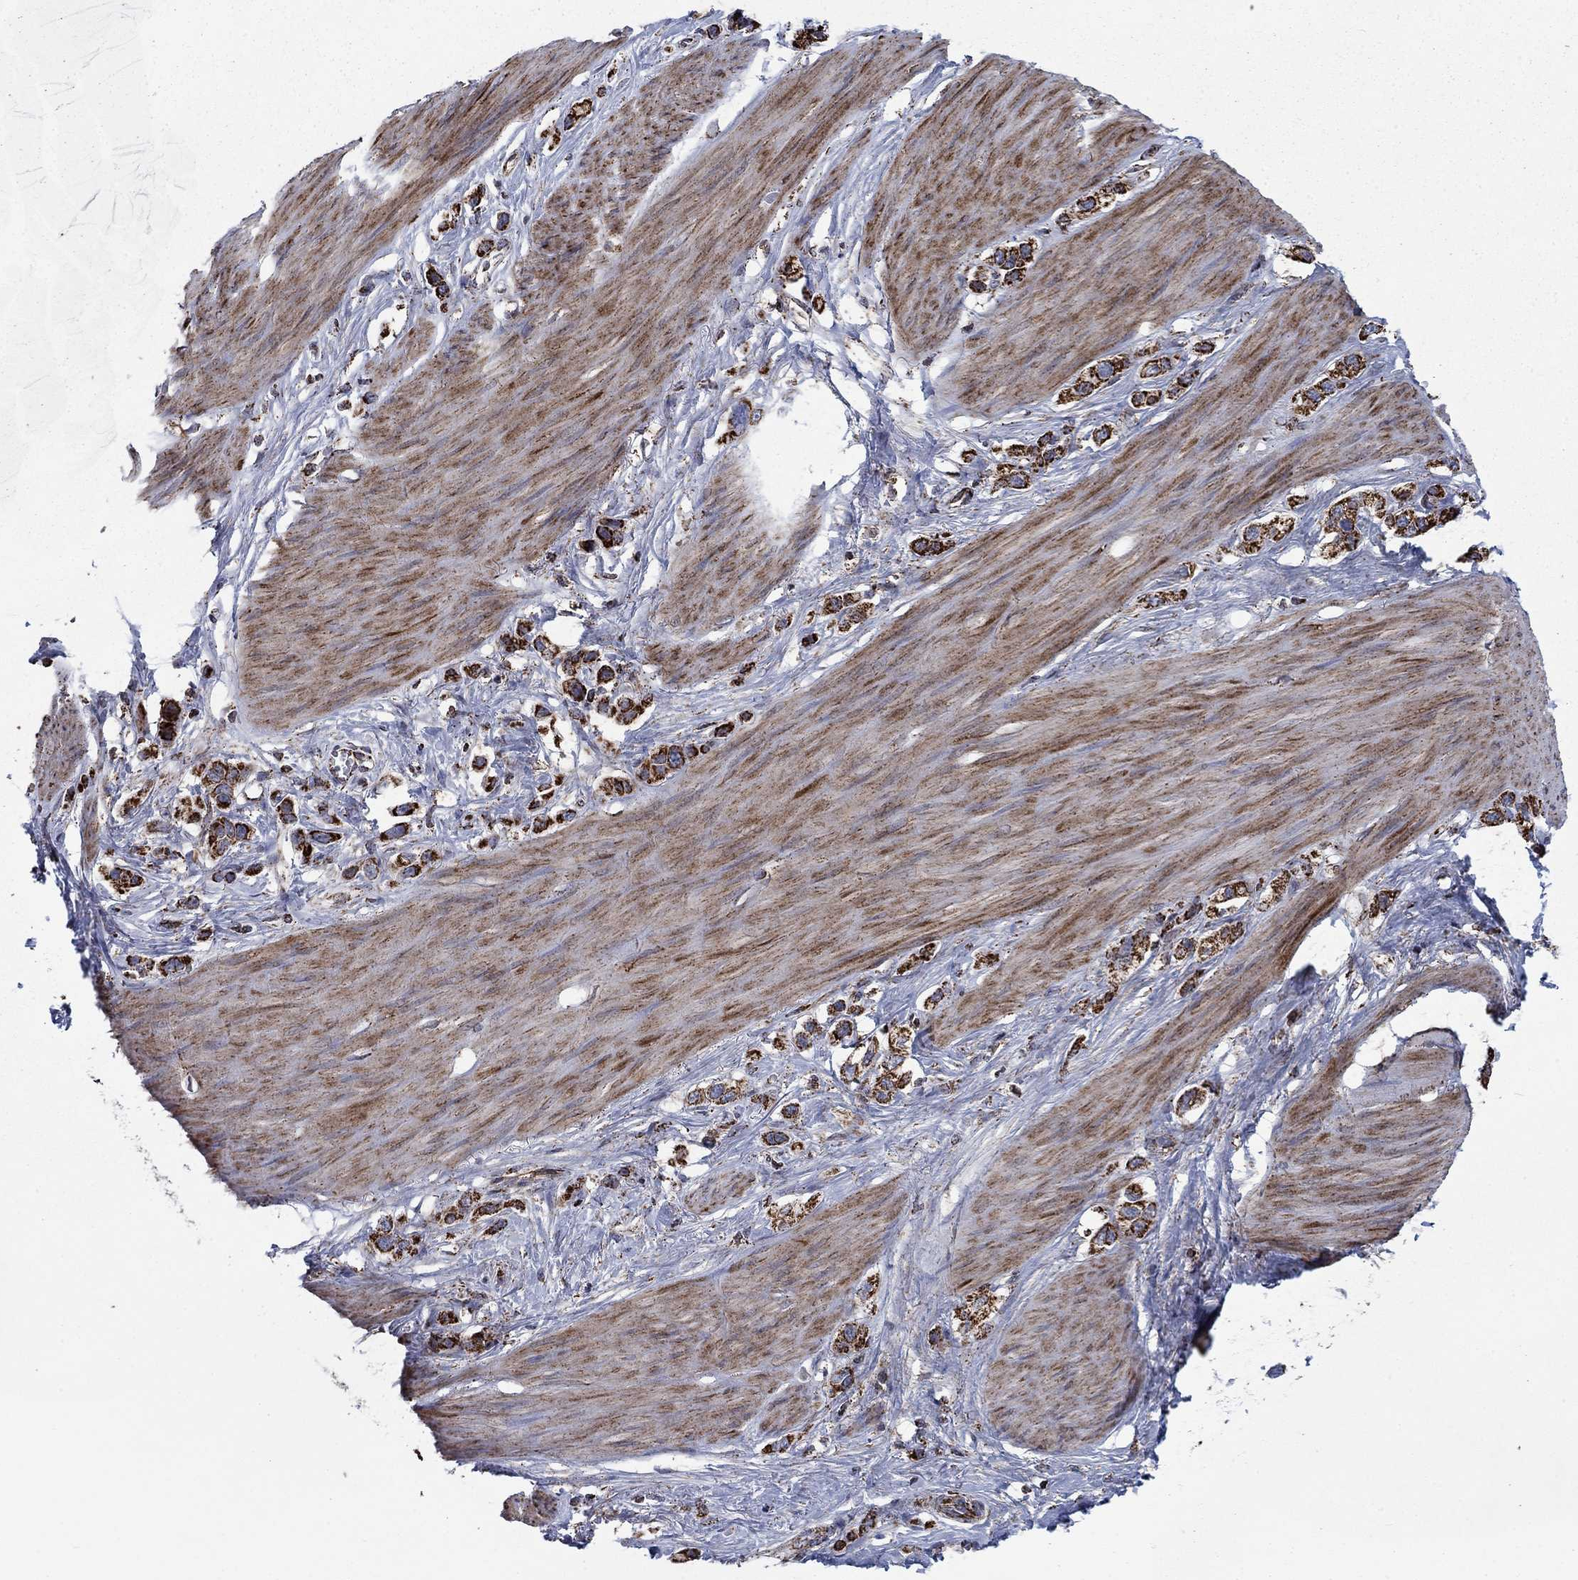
{"staining": {"intensity": "strong", "quantity": ">75%", "location": "cytoplasmic/membranous"}, "tissue": "stomach cancer", "cell_type": "Tumor cells", "image_type": "cancer", "snomed": [{"axis": "morphology", "description": "Normal tissue, NOS"}, {"axis": "morphology", "description": "Adenocarcinoma, NOS"}, {"axis": "morphology", "description": "Adenocarcinoma, High grade"}, {"axis": "topography", "description": "Stomach, upper"}, {"axis": "topography", "description": "Stomach"}], "caption": "Immunohistochemical staining of adenocarcinoma (high-grade) (stomach) exhibits strong cytoplasmic/membranous protein staining in about >75% of tumor cells.", "gene": "MOAP1", "patient": {"sex": "female", "age": 65}}